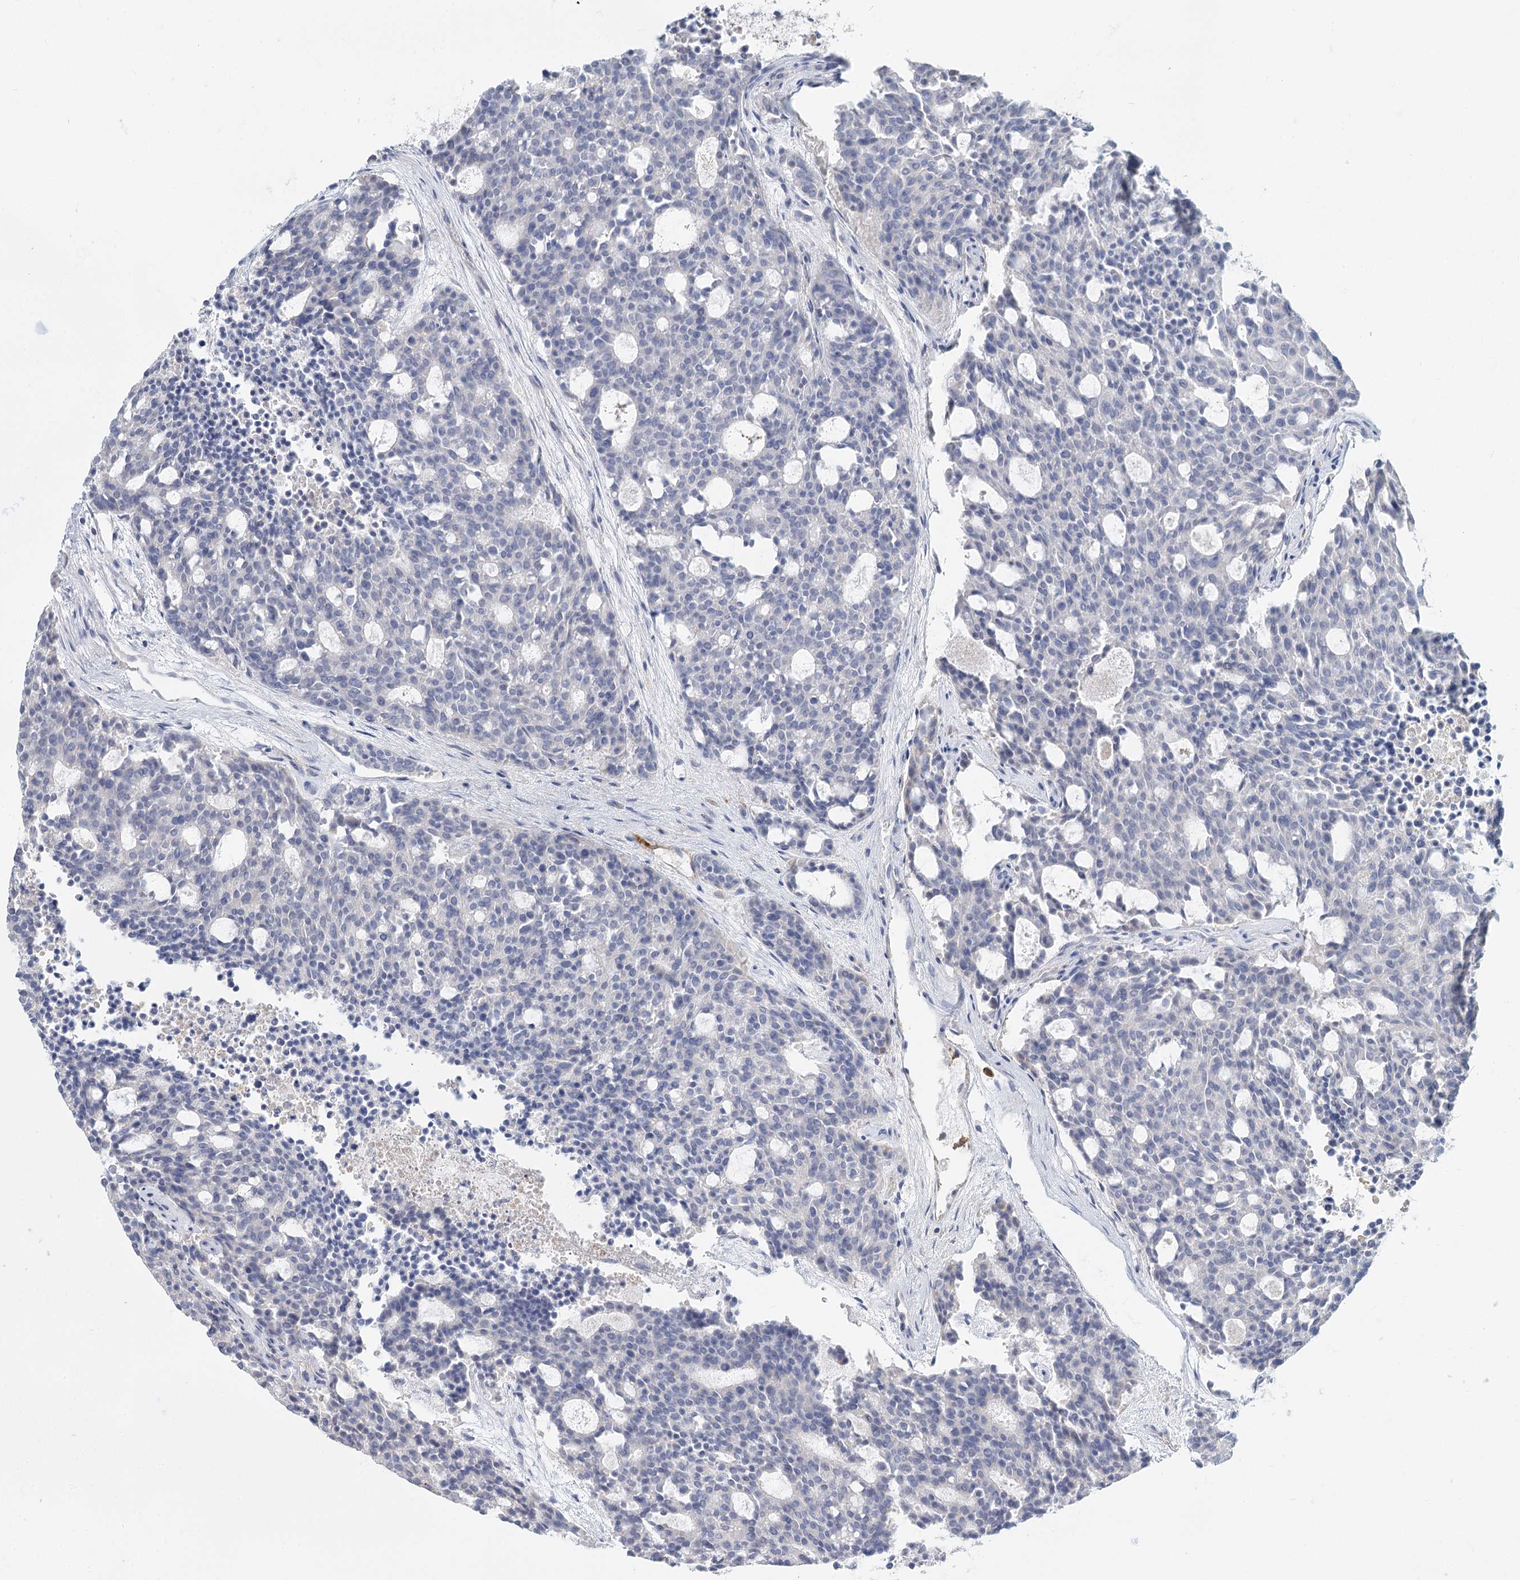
{"staining": {"intensity": "negative", "quantity": "none", "location": "none"}, "tissue": "carcinoid", "cell_type": "Tumor cells", "image_type": "cancer", "snomed": [{"axis": "morphology", "description": "Carcinoid, malignant, NOS"}, {"axis": "topography", "description": "Pancreas"}], "caption": "Tumor cells show no significant protein staining in carcinoid.", "gene": "ARHGAP44", "patient": {"sex": "female", "age": 54}}